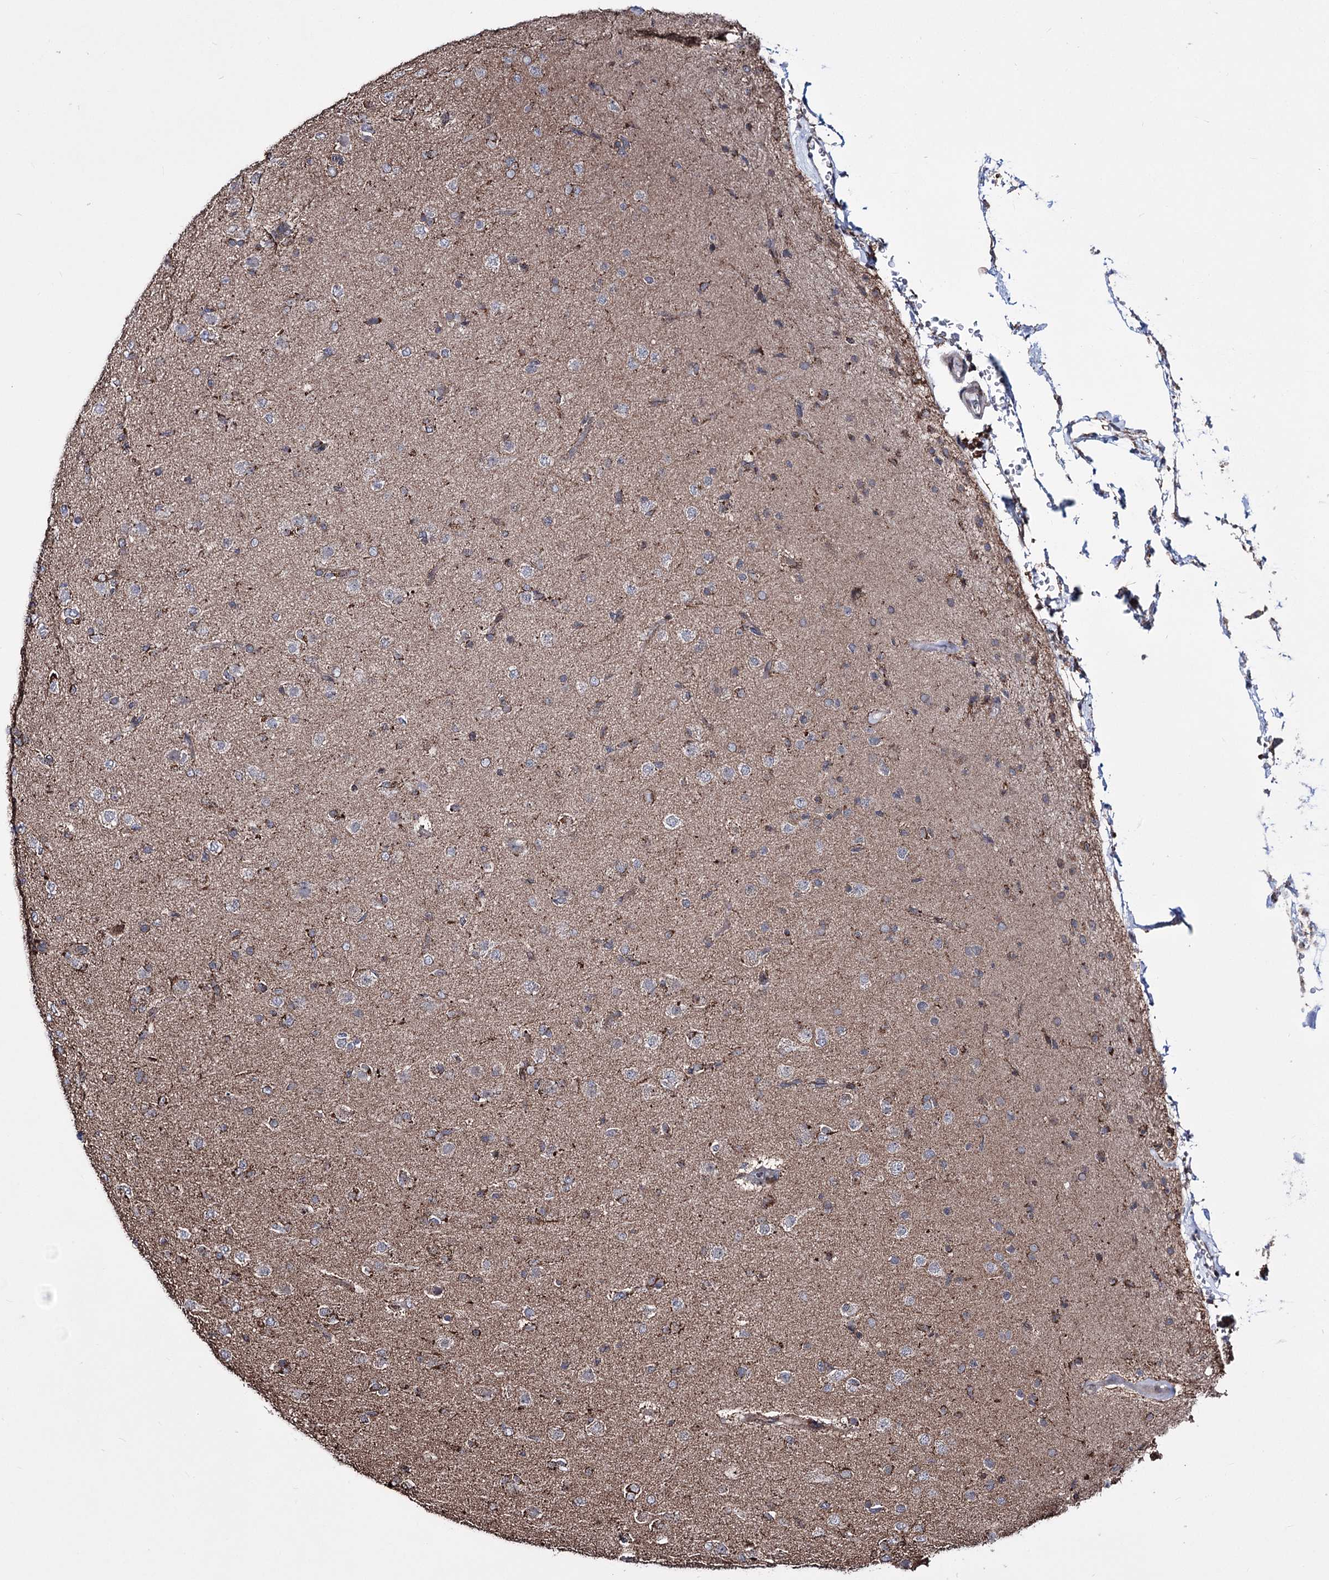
{"staining": {"intensity": "moderate", "quantity": "<25%", "location": "cytoplasmic/membranous"}, "tissue": "glioma", "cell_type": "Tumor cells", "image_type": "cancer", "snomed": [{"axis": "morphology", "description": "Glioma, malignant, Low grade"}, {"axis": "topography", "description": "Brain"}], "caption": "An IHC photomicrograph of neoplastic tissue is shown. Protein staining in brown shows moderate cytoplasmic/membranous positivity in glioma within tumor cells.", "gene": "CREB3L4", "patient": {"sex": "male", "age": 65}}